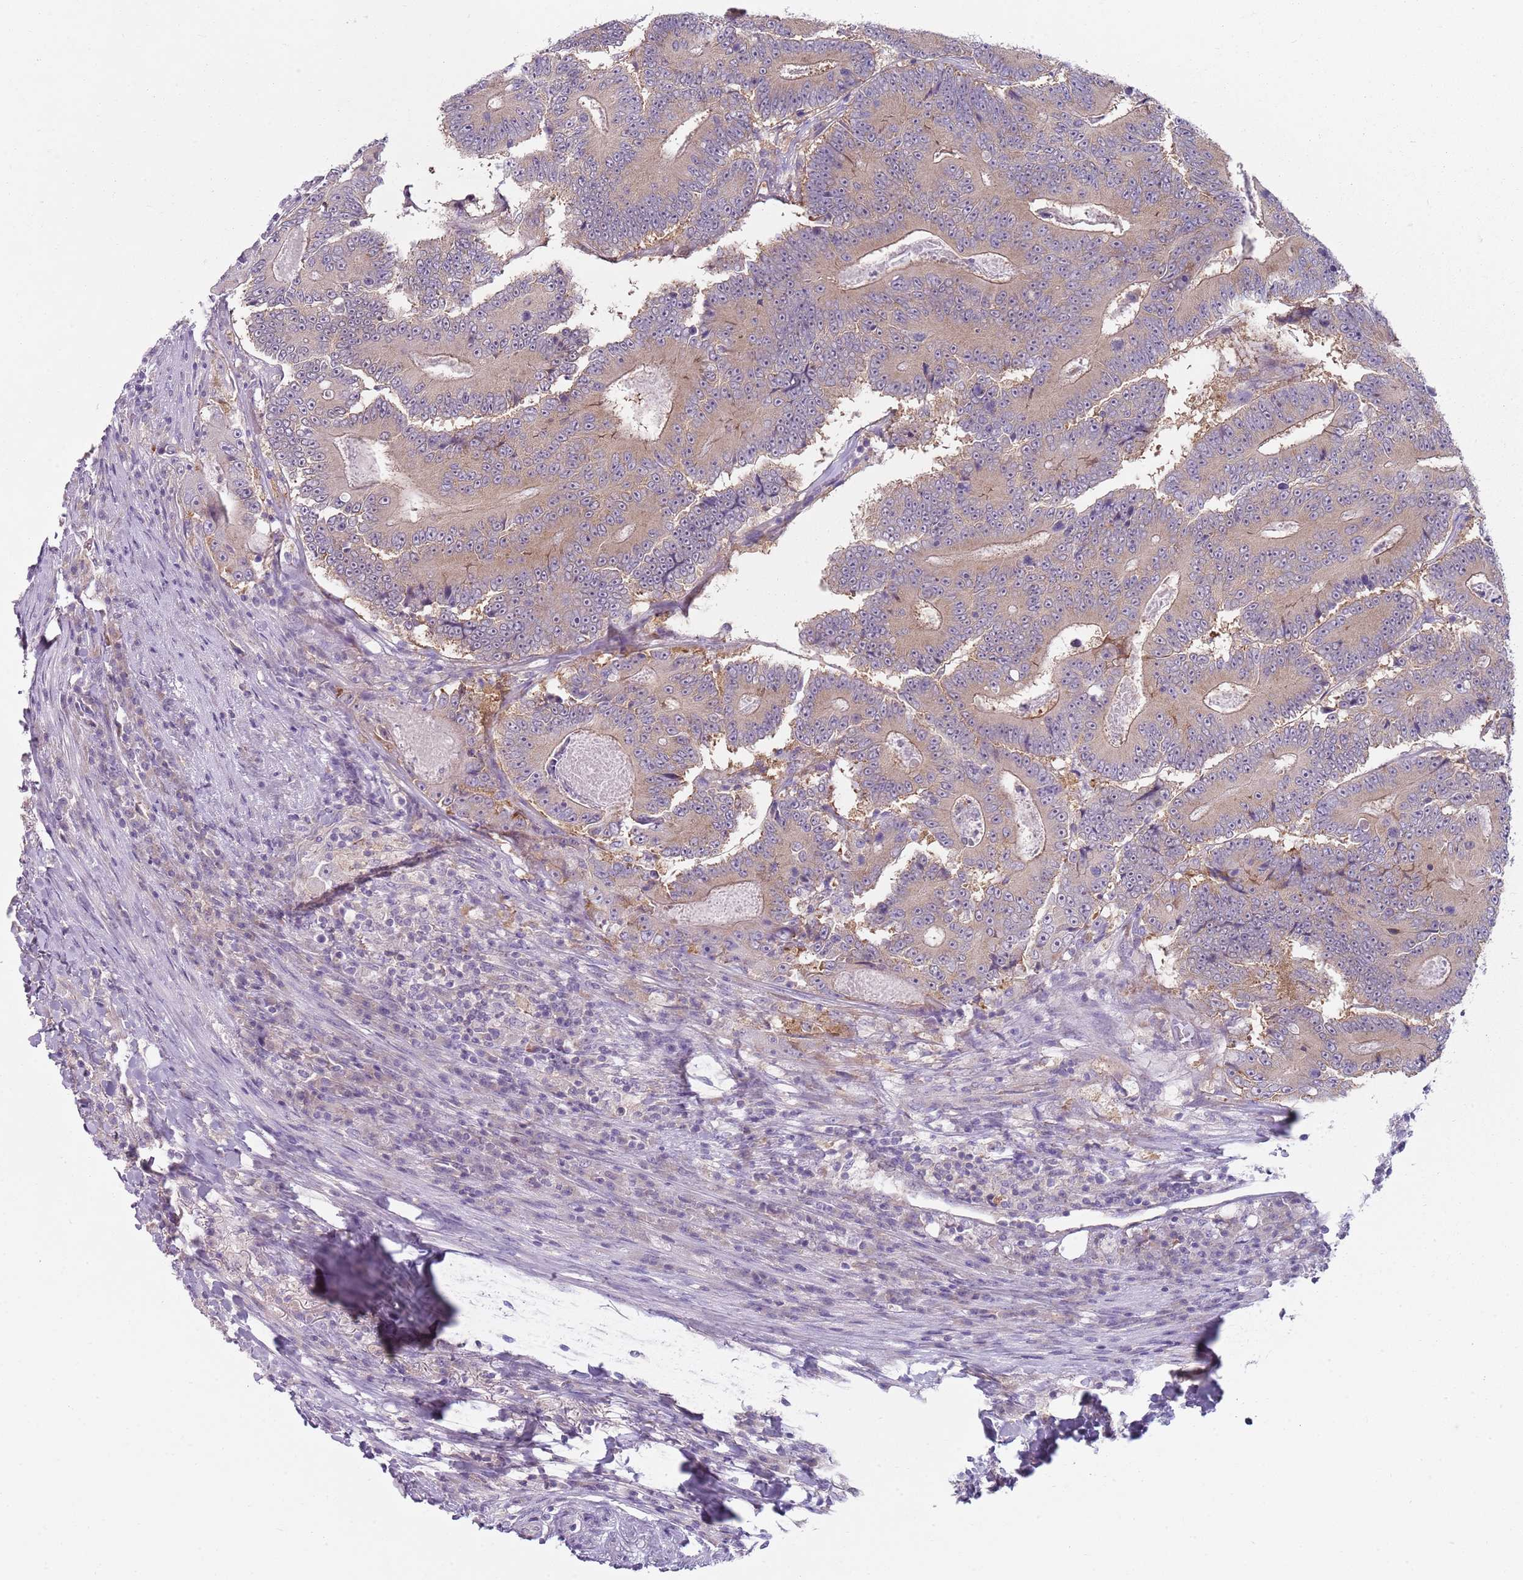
{"staining": {"intensity": "moderate", "quantity": ">75%", "location": "cytoplasmic/membranous"}, "tissue": "colorectal cancer", "cell_type": "Tumor cells", "image_type": "cancer", "snomed": [{"axis": "morphology", "description": "Adenocarcinoma, NOS"}, {"axis": "topography", "description": "Colon"}], "caption": "A medium amount of moderate cytoplasmic/membranous expression is present in about >75% of tumor cells in colorectal cancer (adenocarcinoma) tissue.", "gene": "SLC26A6", "patient": {"sex": "male", "age": 83}}